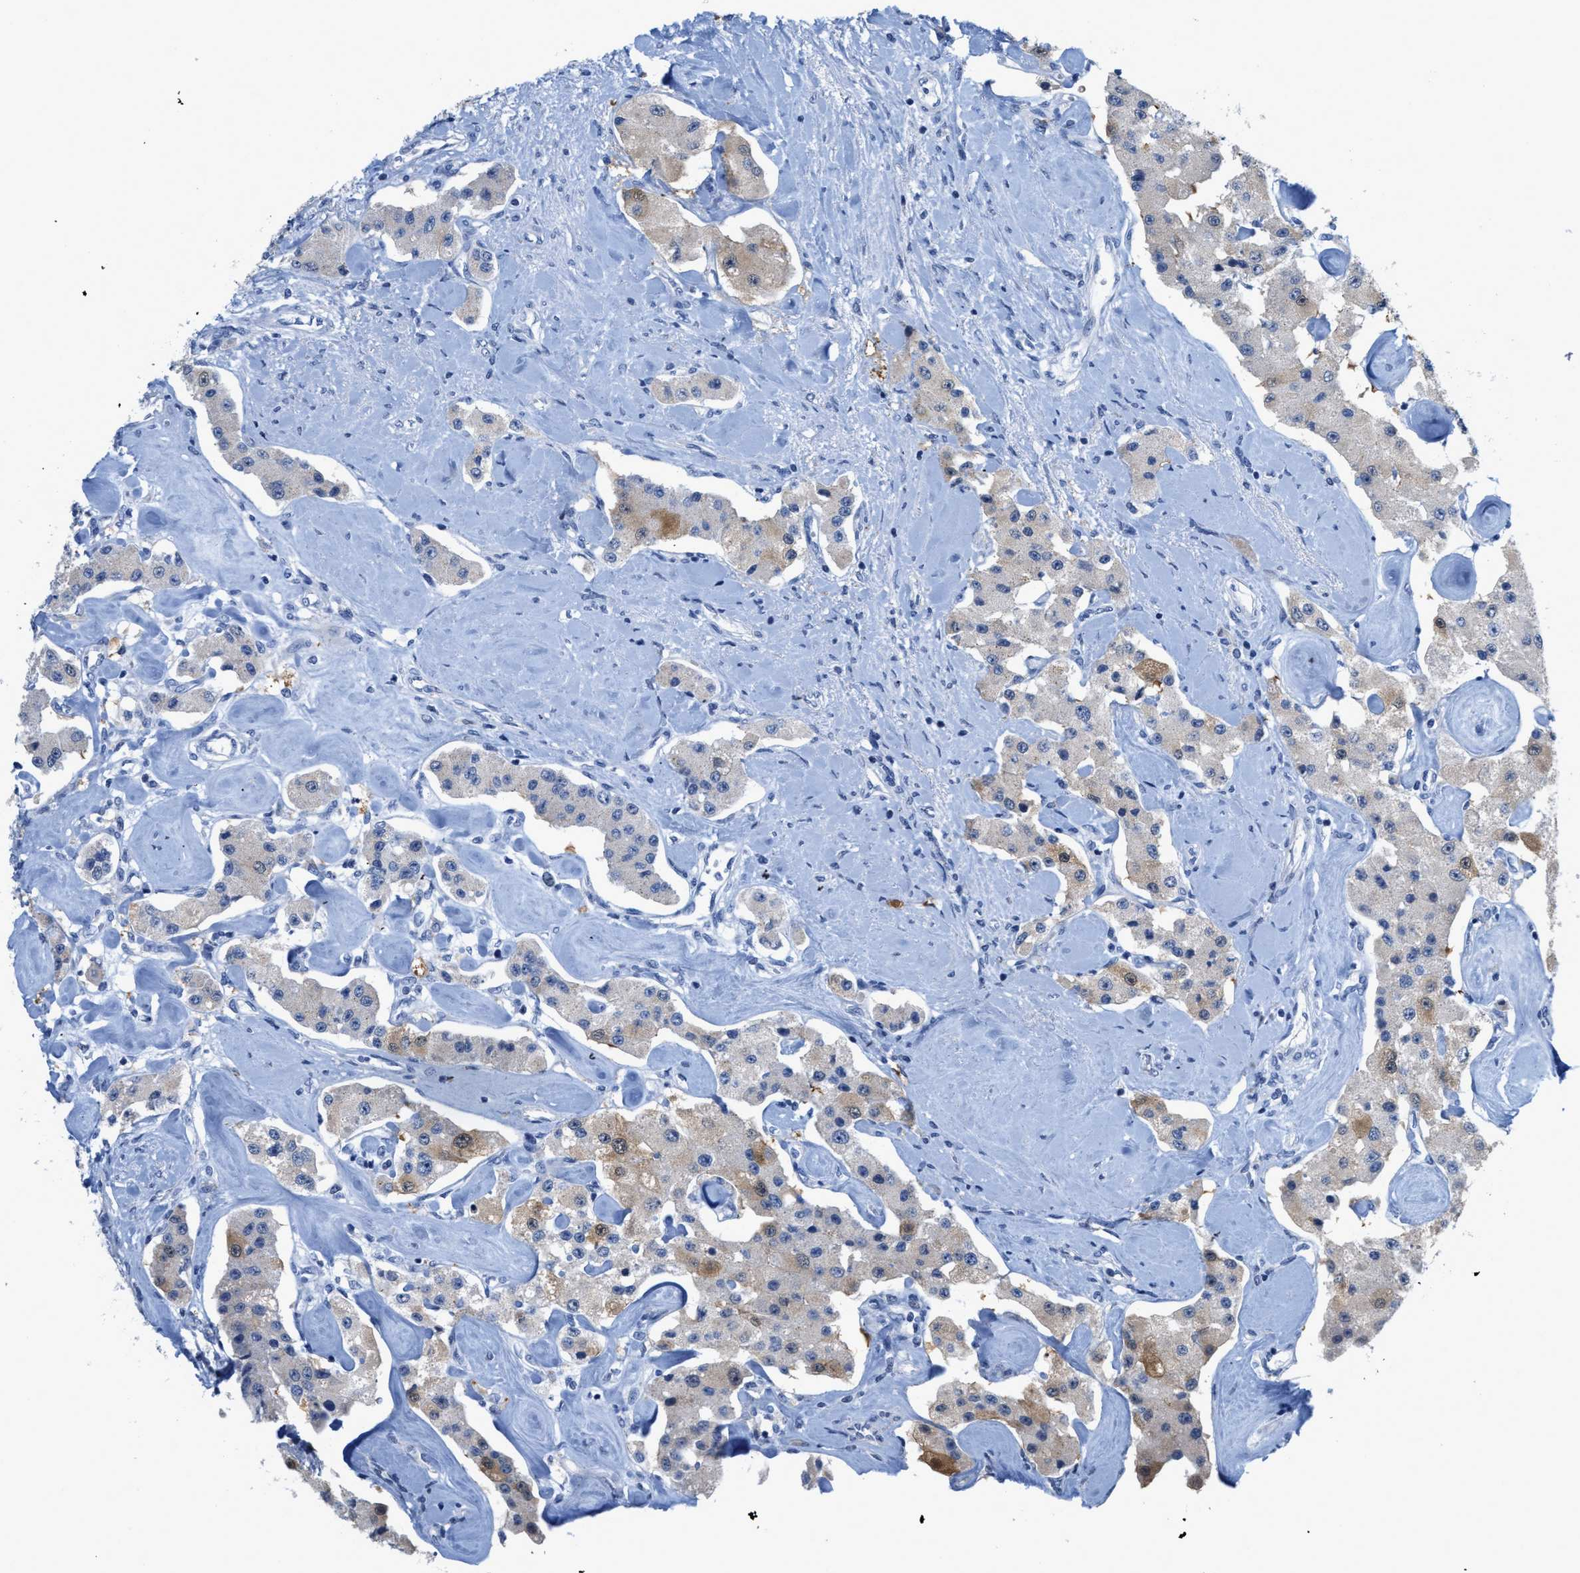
{"staining": {"intensity": "weak", "quantity": "25%-75%", "location": "cytoplasmic/membranous"}, "tissue": "carcinoid", "cell_type": "Tumor cells", "image_type": "cancer", "snomed": [{"axis": "morphology", "description": "Carcinoid, malignant, NOS"}, {"axis": "topography", "description": "Pancreas"}], "caption": "Carcinoid tissue shows weak cytoplasmic/membranous expression in about 25%-75% of tumor cells", "gene": "CRYM", "patient": {"sex": "male", "age": 41}}